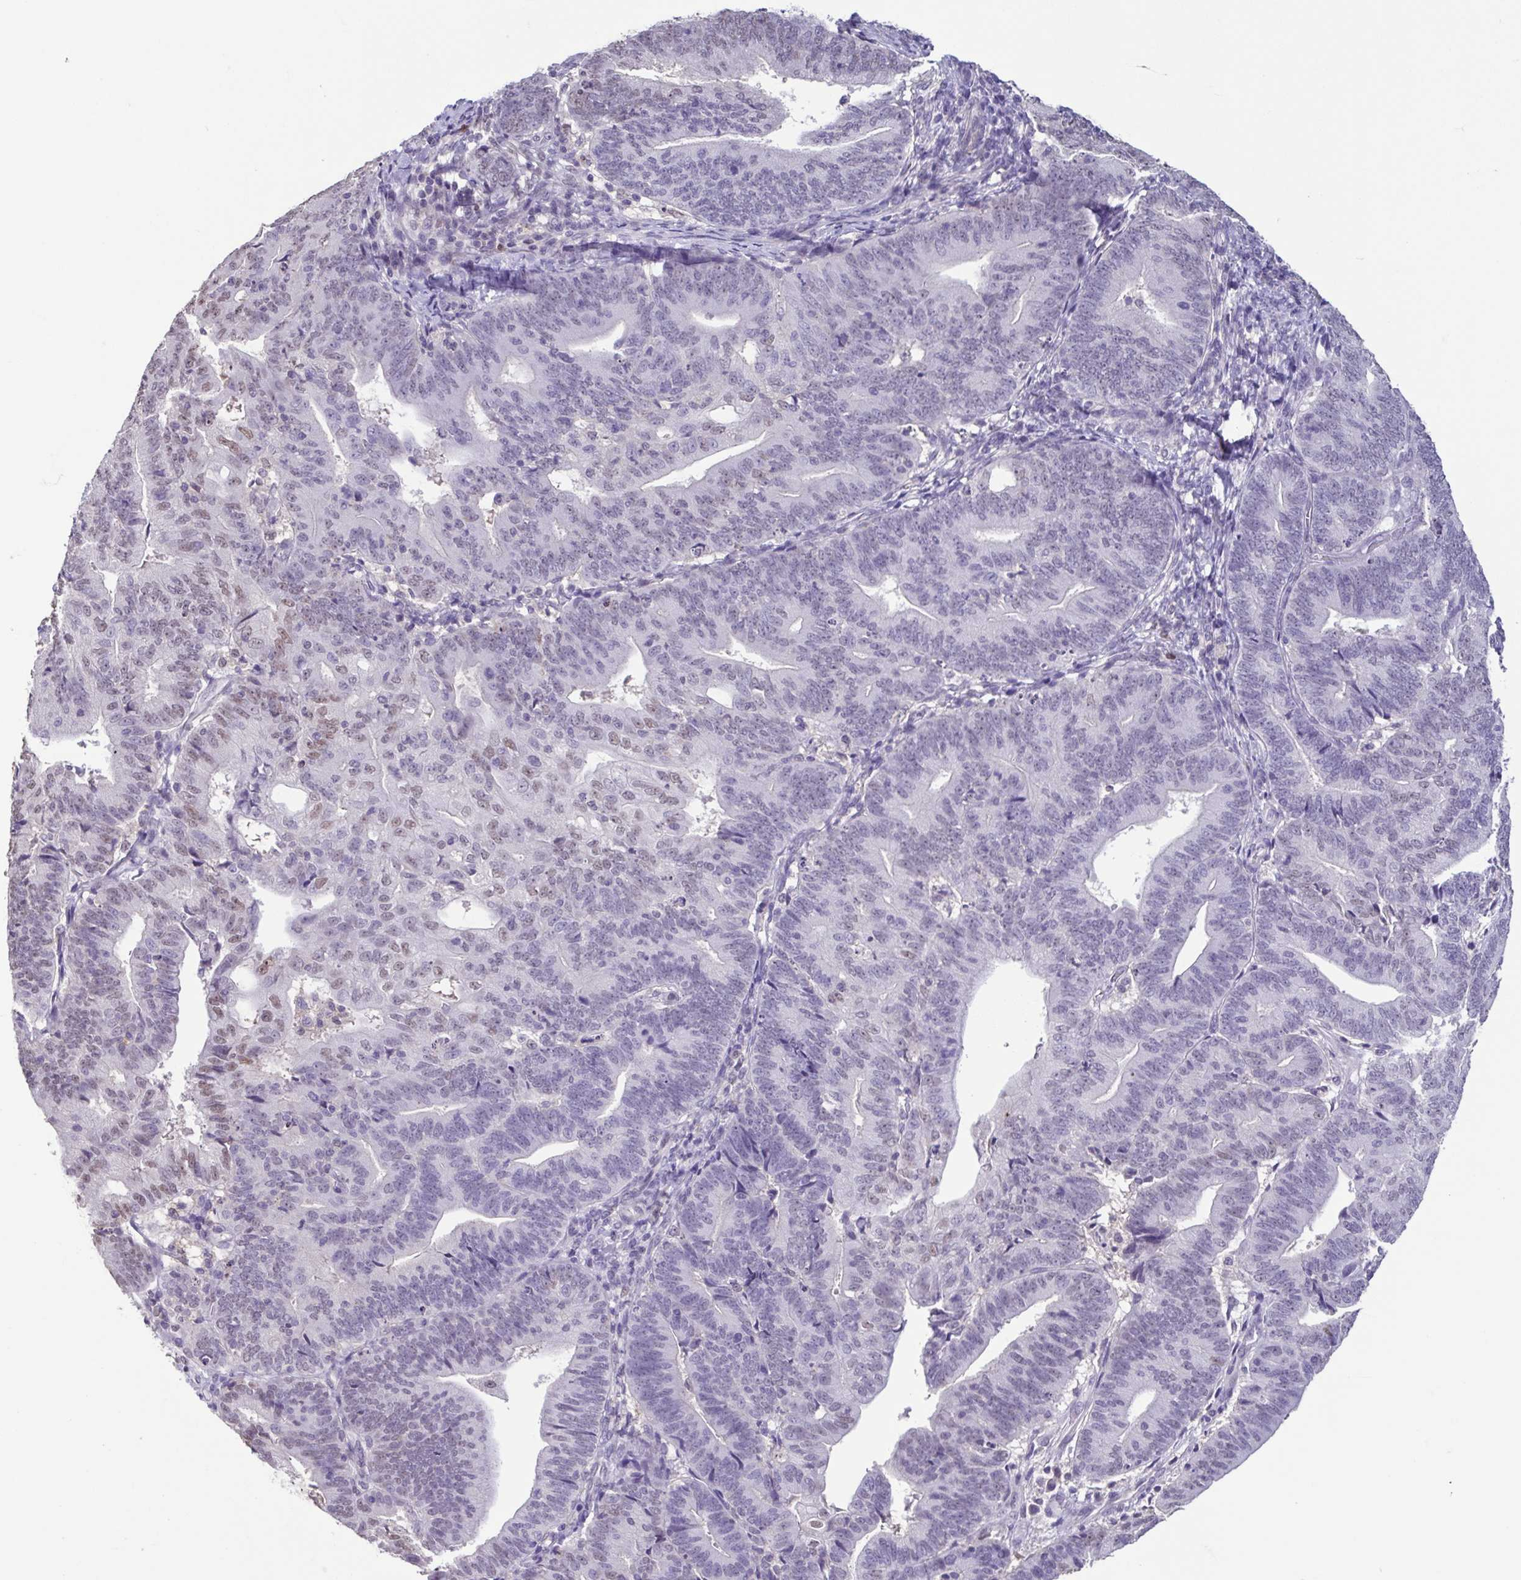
{"staining": {"intensity": "negative", "quantity": "none", "location": "none"}, "tissue": "endometrial cancer", "cell_type": "Tumor cells", "image_type": "cancer", "snomed": [{"axis": "morphology", "description": "Adenocarcinoma, NOS"}, {"axis": "topography", "description": "Endometrium"}], "caption": "Protein analysis of endometrial cancer exhibits no significant expression in tumor cells. The staining is performed using DAB (3,3'-diaminobenzidine) brown chromogen with nuclei counter-stained in using hematoxylin.", "gene": "ACTRT3", "patient": {"sex": "female", "age": 70}}